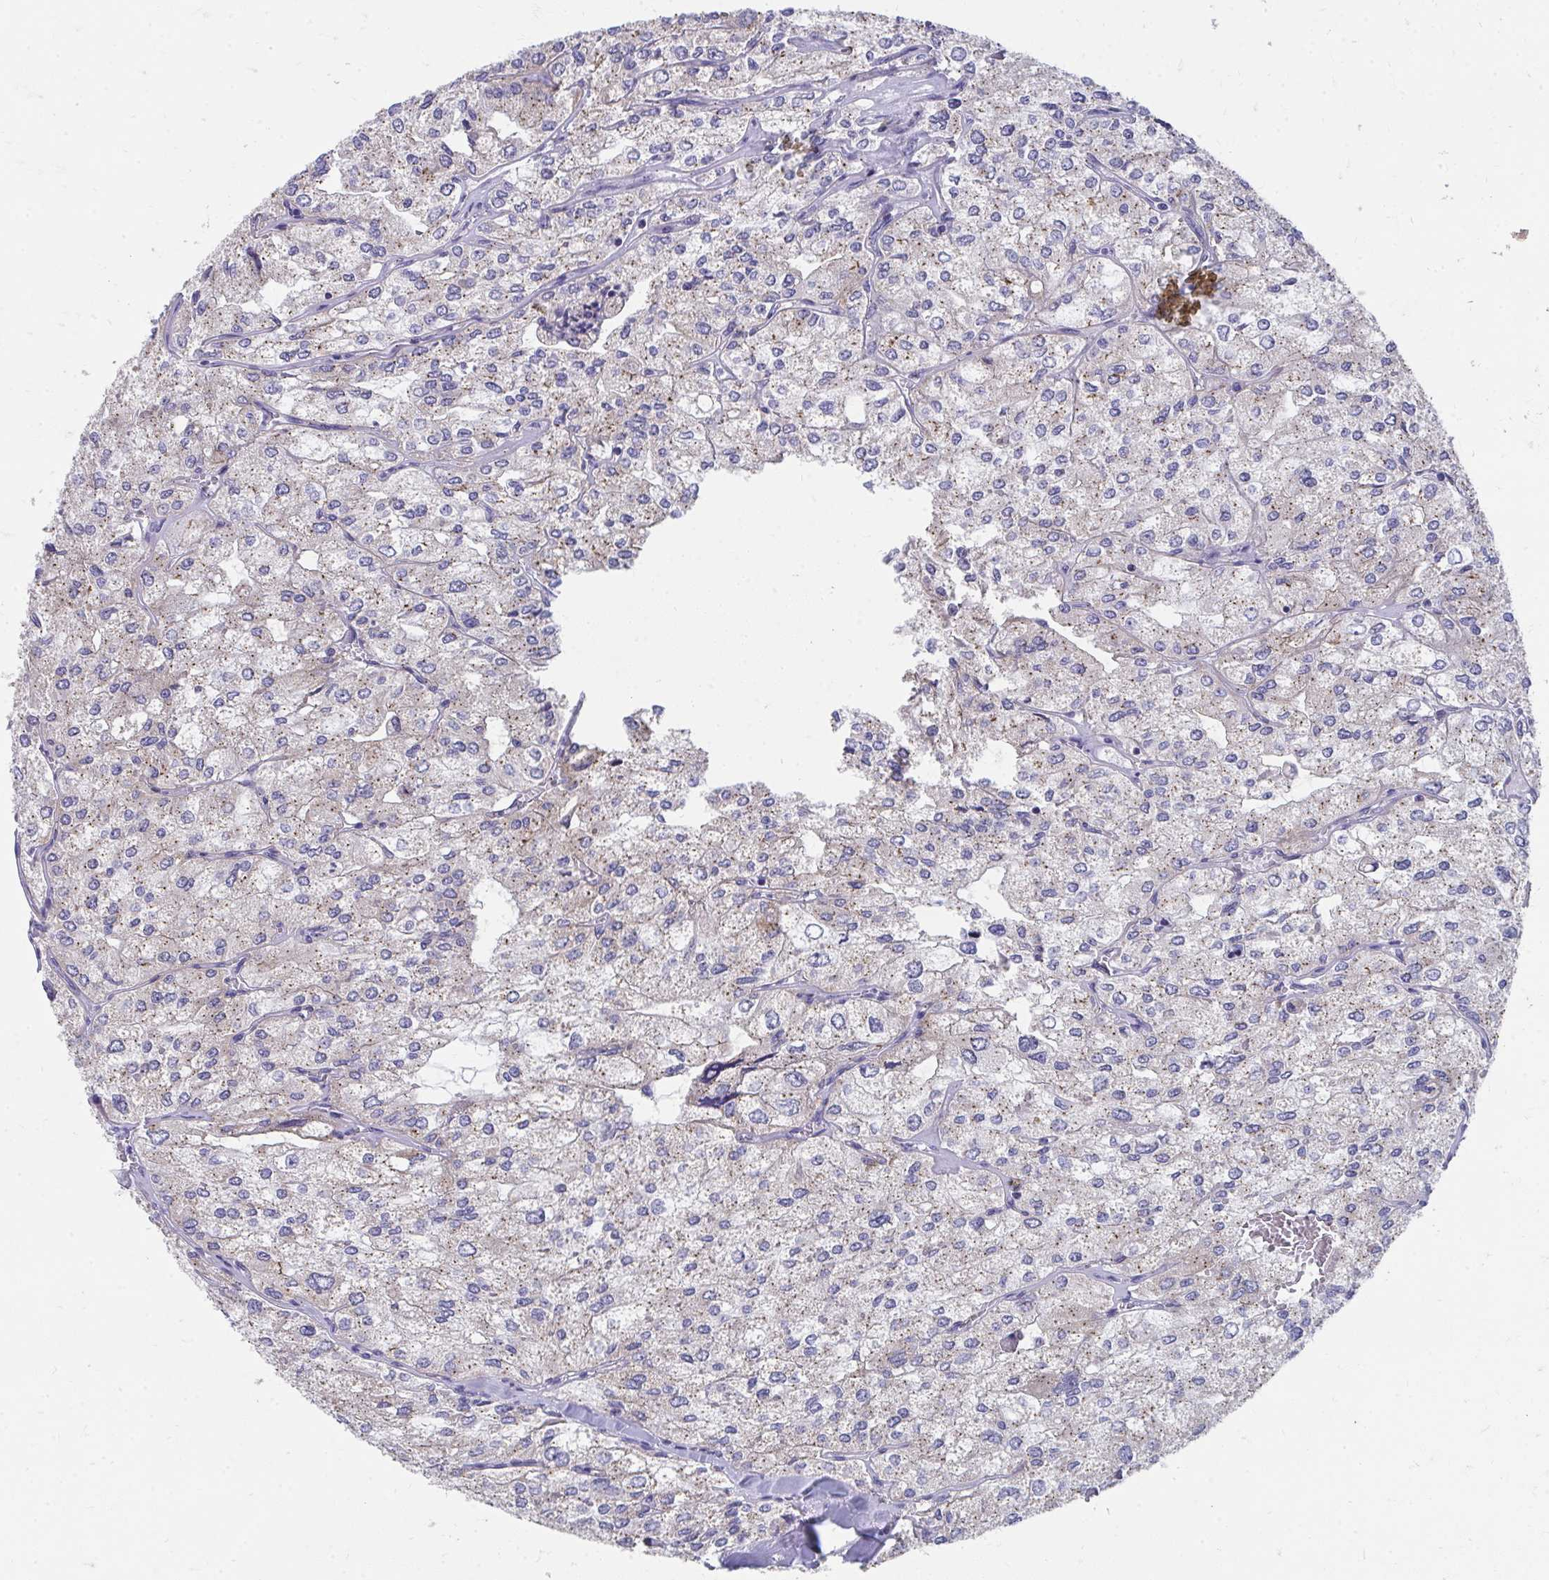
{"staining": {"intensity": "weak", "quantity": "<25%", "location": "cytoplasmic/membranous"}, "tissue": "renal cancer", "cell_type": "Tumor cells", "image_type": "cancer", "snomed": [{"axis": "morphology", "description": "Adenocarcinoma, NOS"}, {"axis": "topography", "description": "Kidney"}], "caption": "This is an IHC photomicrograph of human adenocarcinoma (renal). There is no positivity in tumor cells.", "gene": "TMPRSS2", "patient": {"sex": "female", "age": 70}}